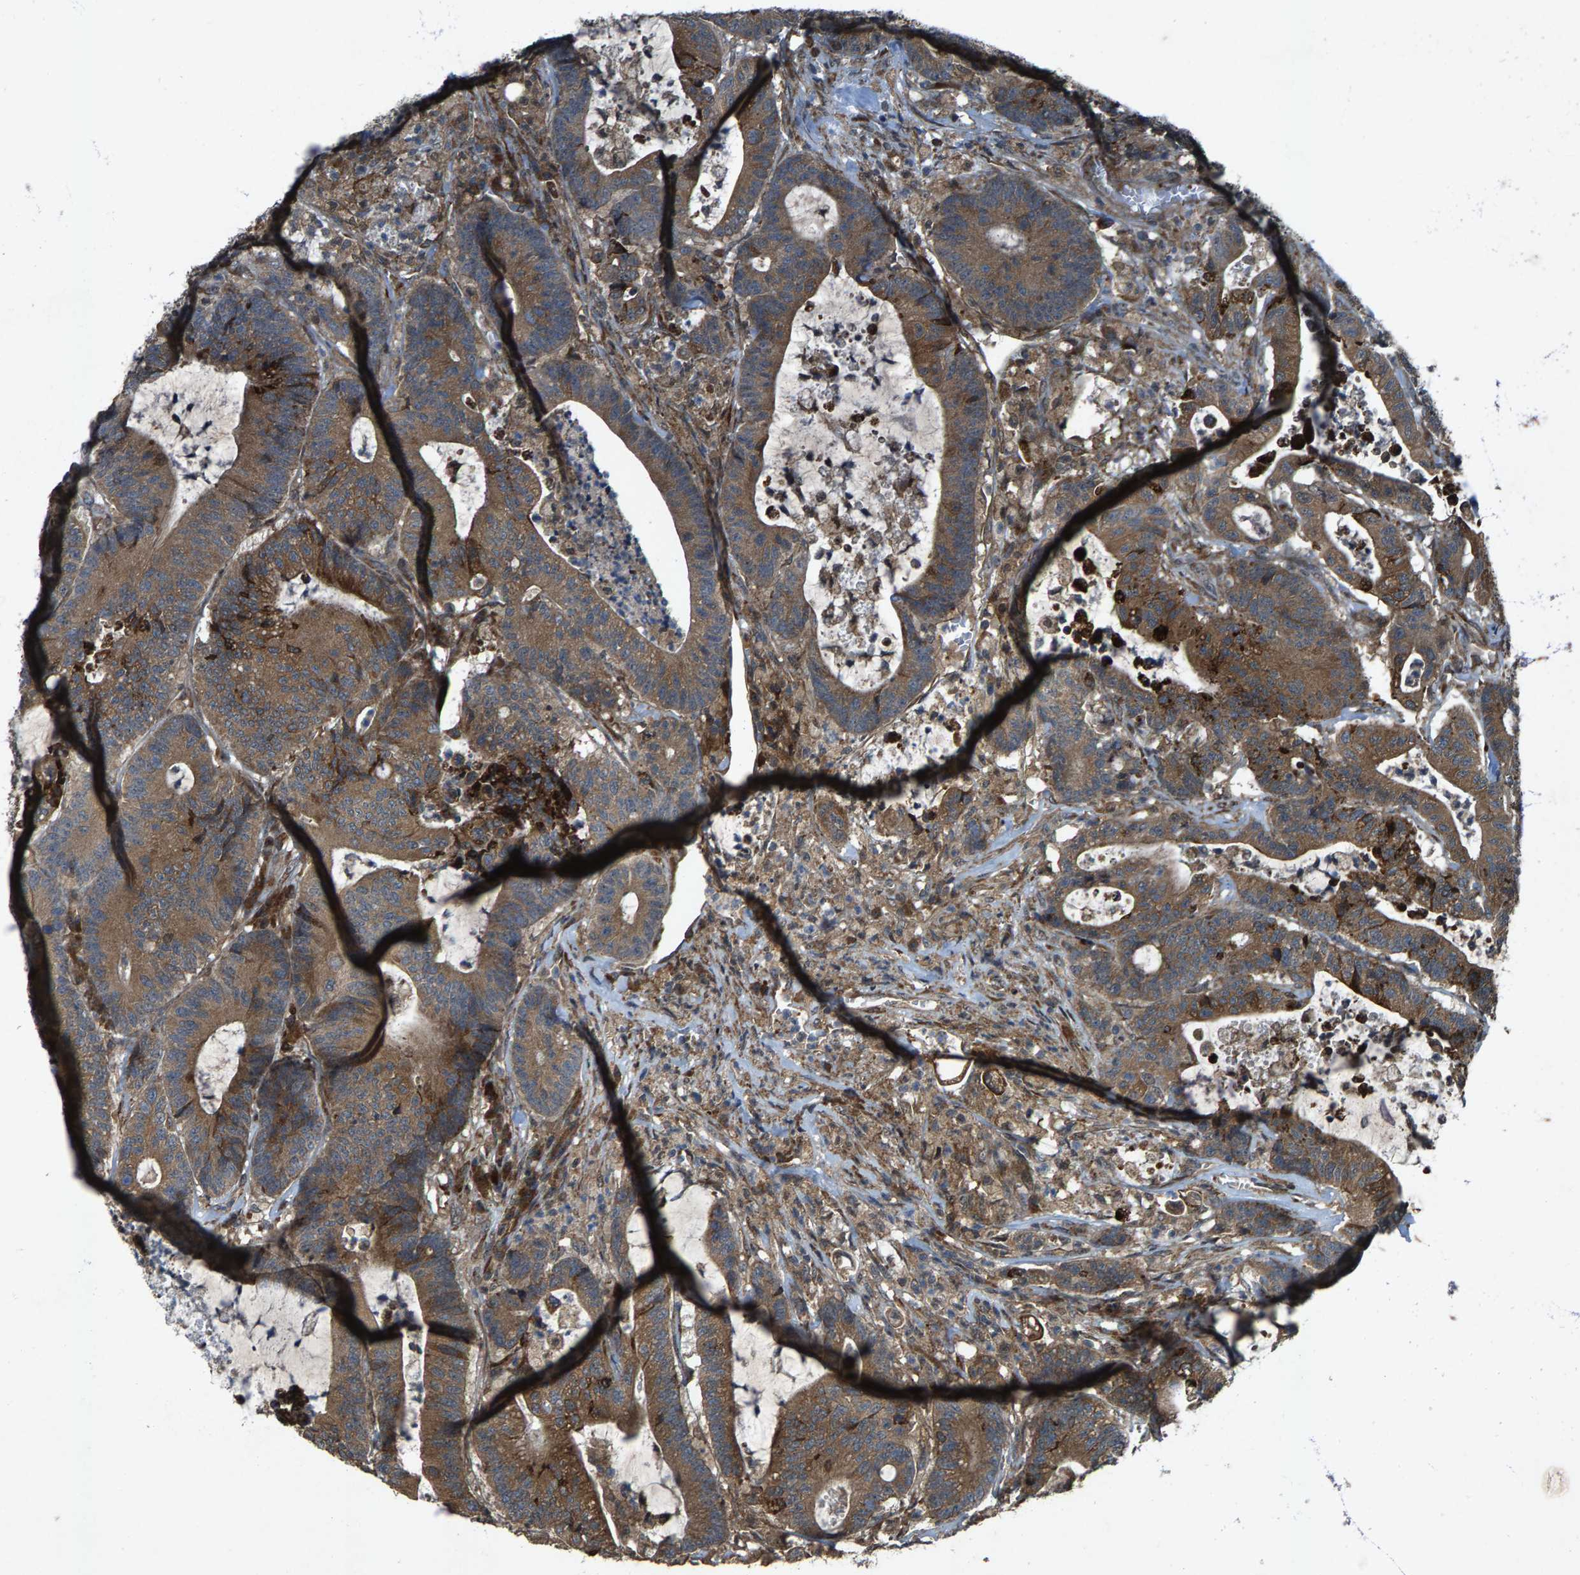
{"staining": {"intensity": "moderate", "quantity": ">75%", "location": "cytoplasmic/membranous"}, "tissue": "colorectal cancer", "cell_type": "Tumor cells", "image_type": "cancer", "snomed": [{"axis": "morphology", "description": "Adenocarcinoma, NOS"}, {"axis": "topography", "description": "Colon"}], "caption": "A medium amount of moderate cytoplasmic/membranous staining is appreciated in approximately >75% of tumor cells in colorectal adenocarcinoma tissue.", "gene": "LRRC72", "patient": {"sex": "female", "age": 84}}